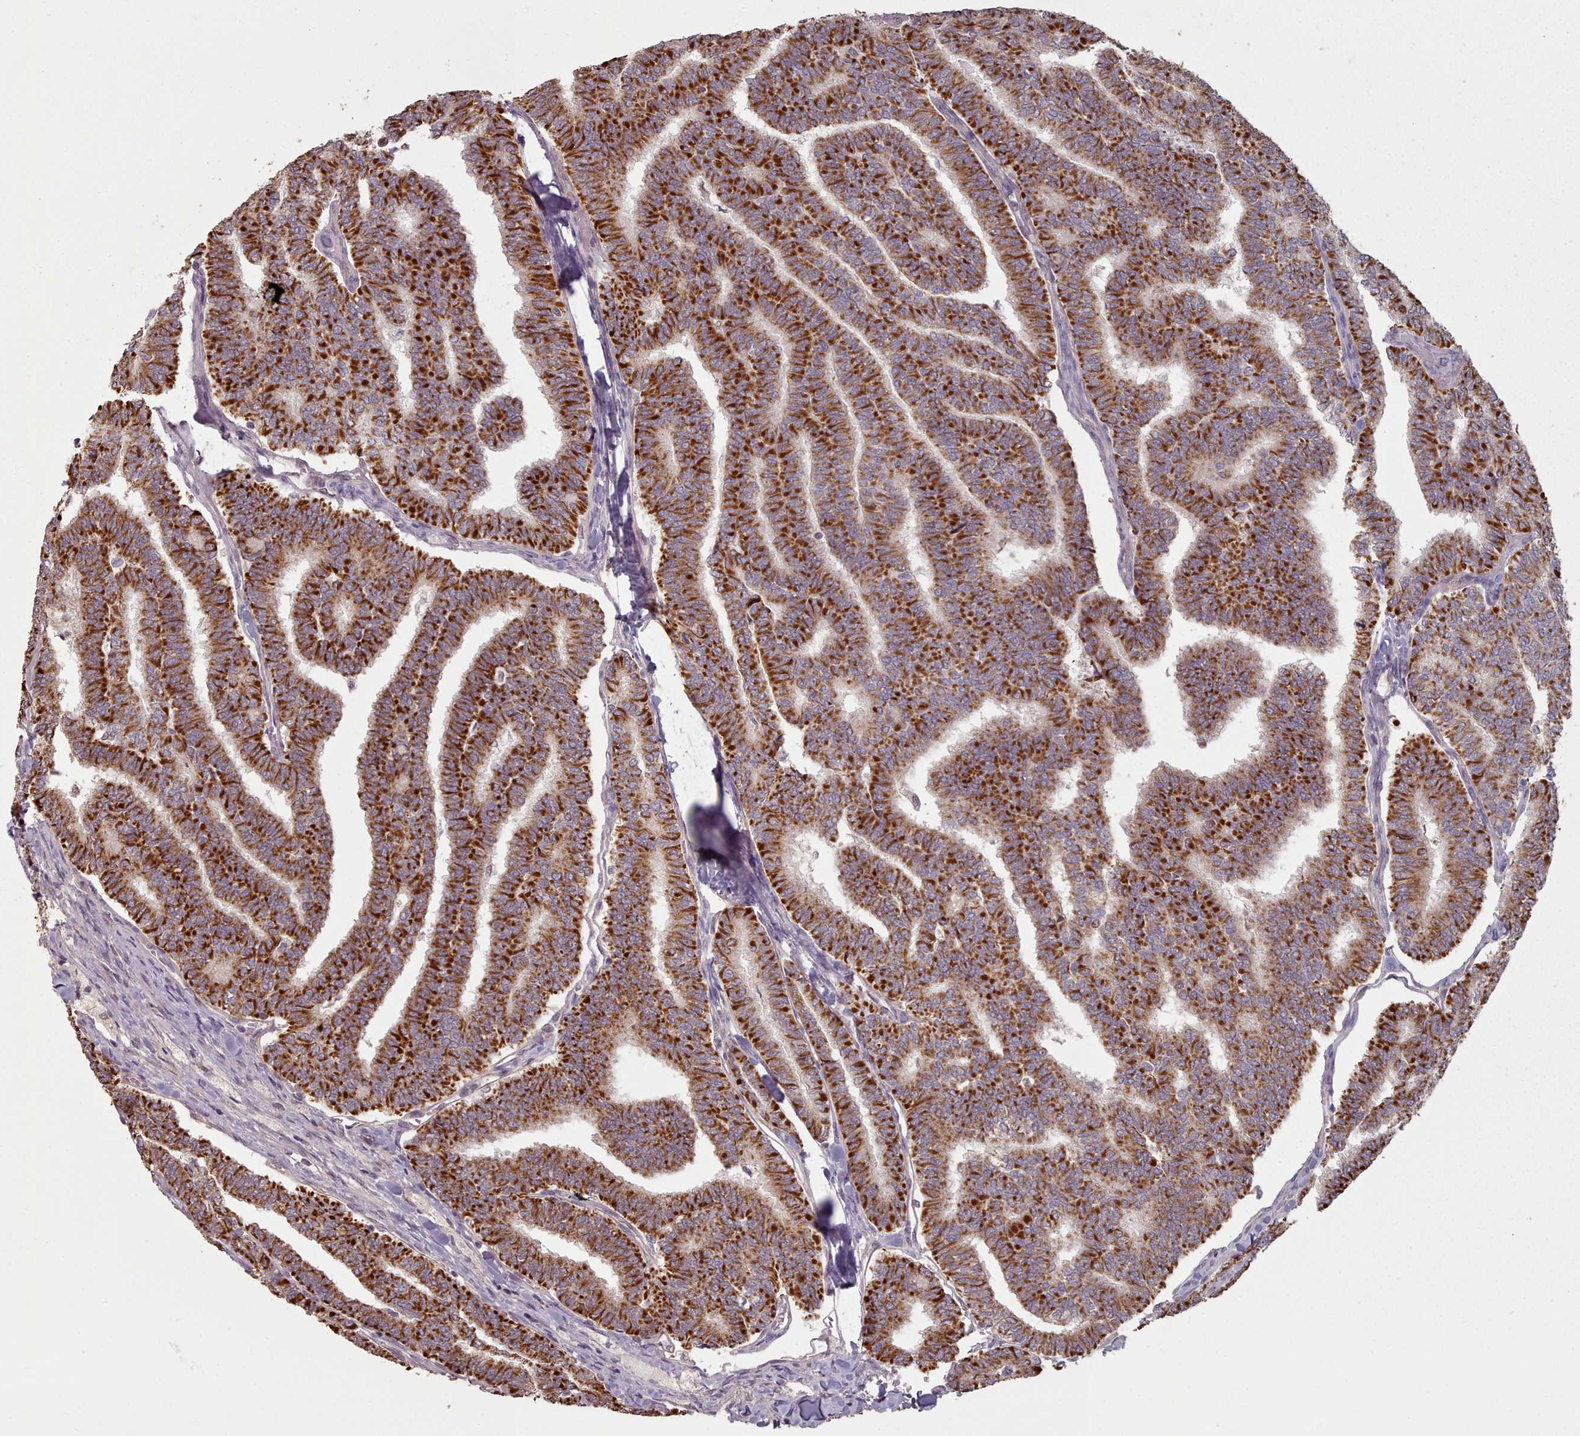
{"staining": {"intensity": "strong", "quantity": ">75%", "location": "cytoplasmic/membranous"}, "tissue": "thyroid cancer", "cell_type": "Tumor cells", "image_type": "cancer", "snomed": [{"axis": "morphology", "description": "Papillary adenocarcinoma, NOS"}, {"axis": "topography", "description": "Thyroid gland"}], "caption": "This image reveals IHC staining of thyroid cancer (papillary adenocarcinoma), with high strong cytoplasmic/membranous expression in approximately >75% of tumor cells.", "gene": "ERCC6L", "patient": {"sex": "female", "age": 35}}